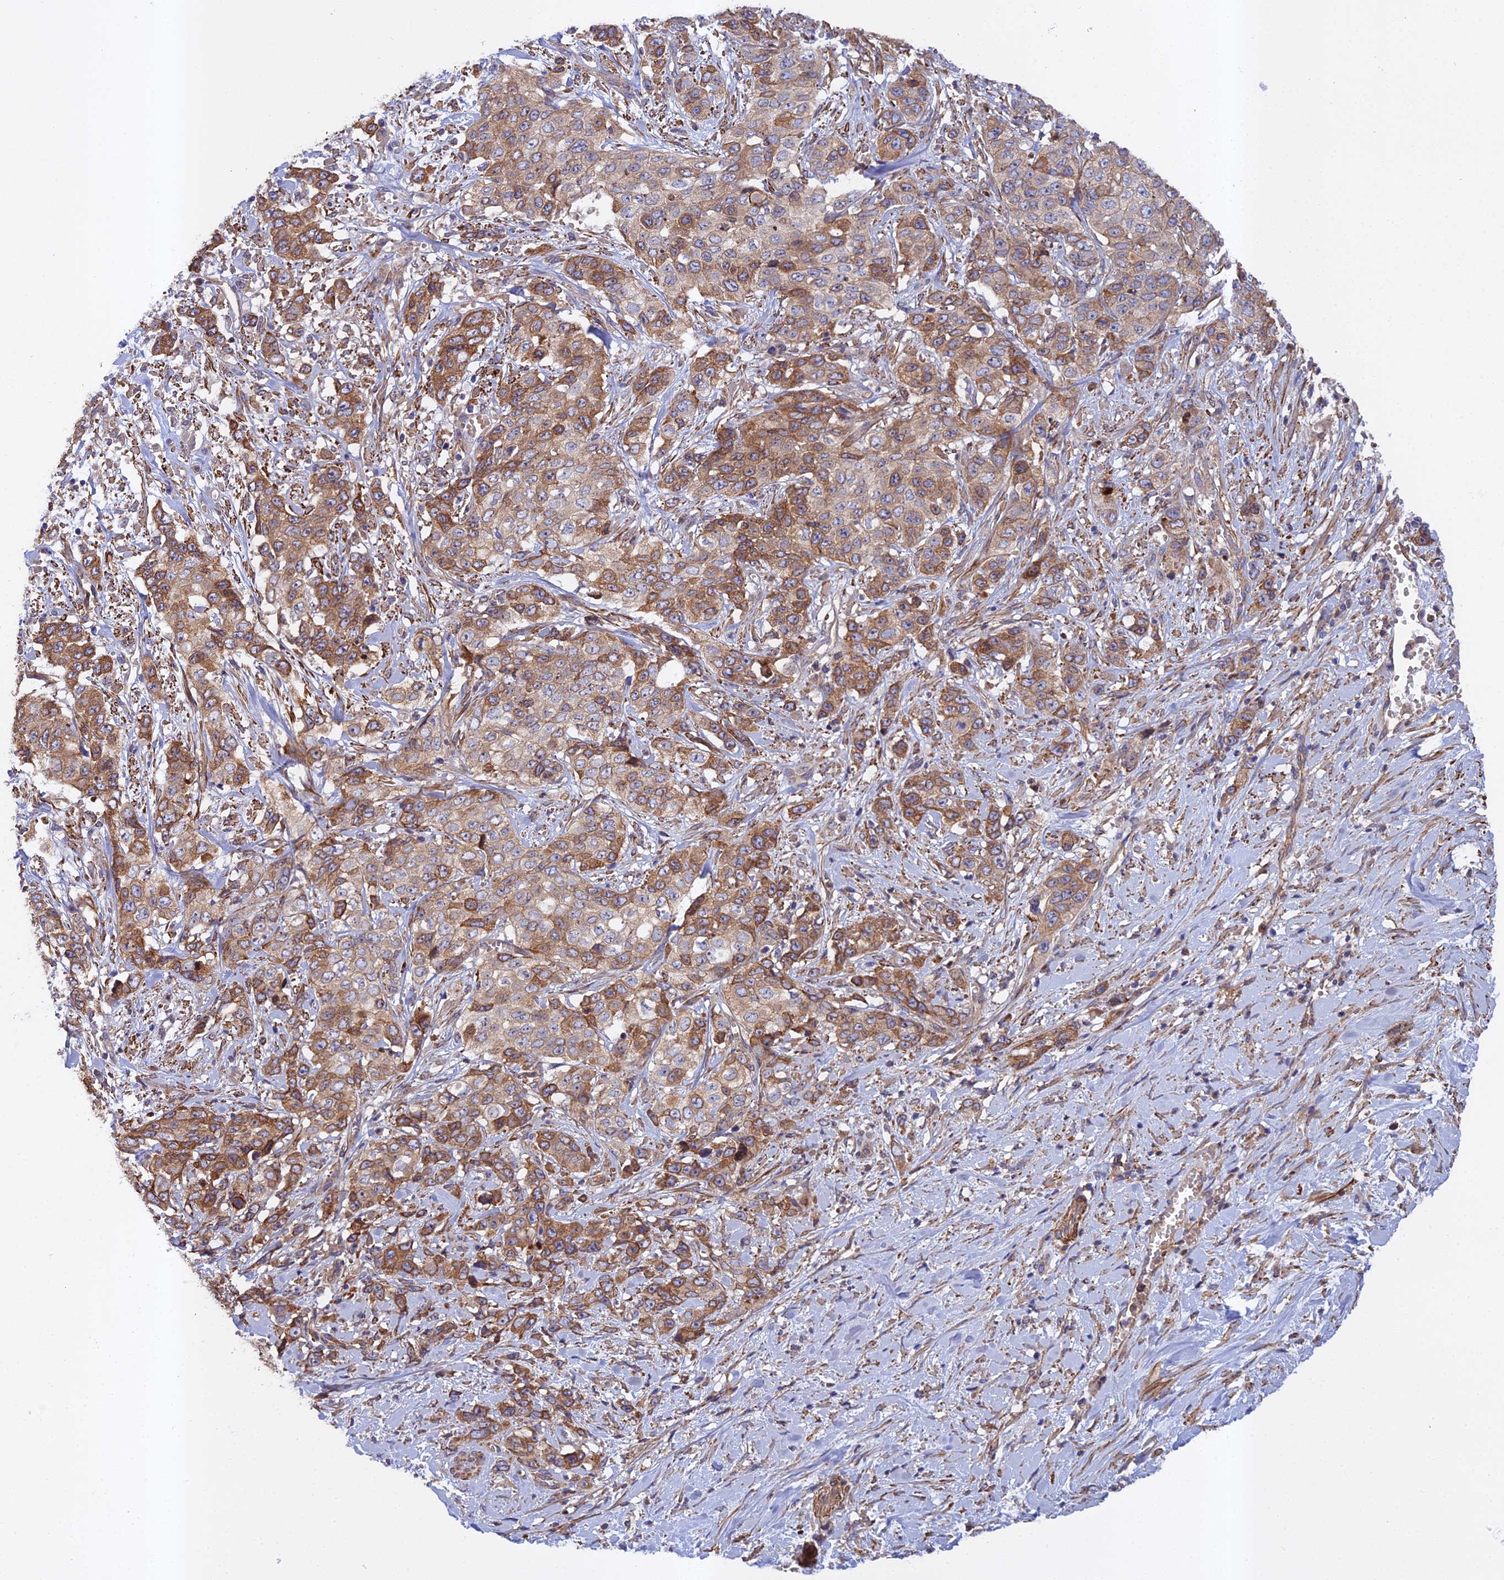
{"staining": {"intensity": "moderate", "quantity": ">75%", "location": "cytoplasmic/membranous"}, "tissue": "stomach cancer", "cell_type": "Tumor cells", "image_type": "cancer", "snomed": [{"axis": "morphology", "description": "Adenocarcinoma, NOS"}, {"axis": "topography", "description": "Stomach, upper"}], "caption": "A brown stain shows moderate cytoplasmic/membranous staining of a protein in adenocarcinoma (stomach) tumor cells.", "gene": "RALGAPA2", "patient": {"sex": "male", "age": 62}}